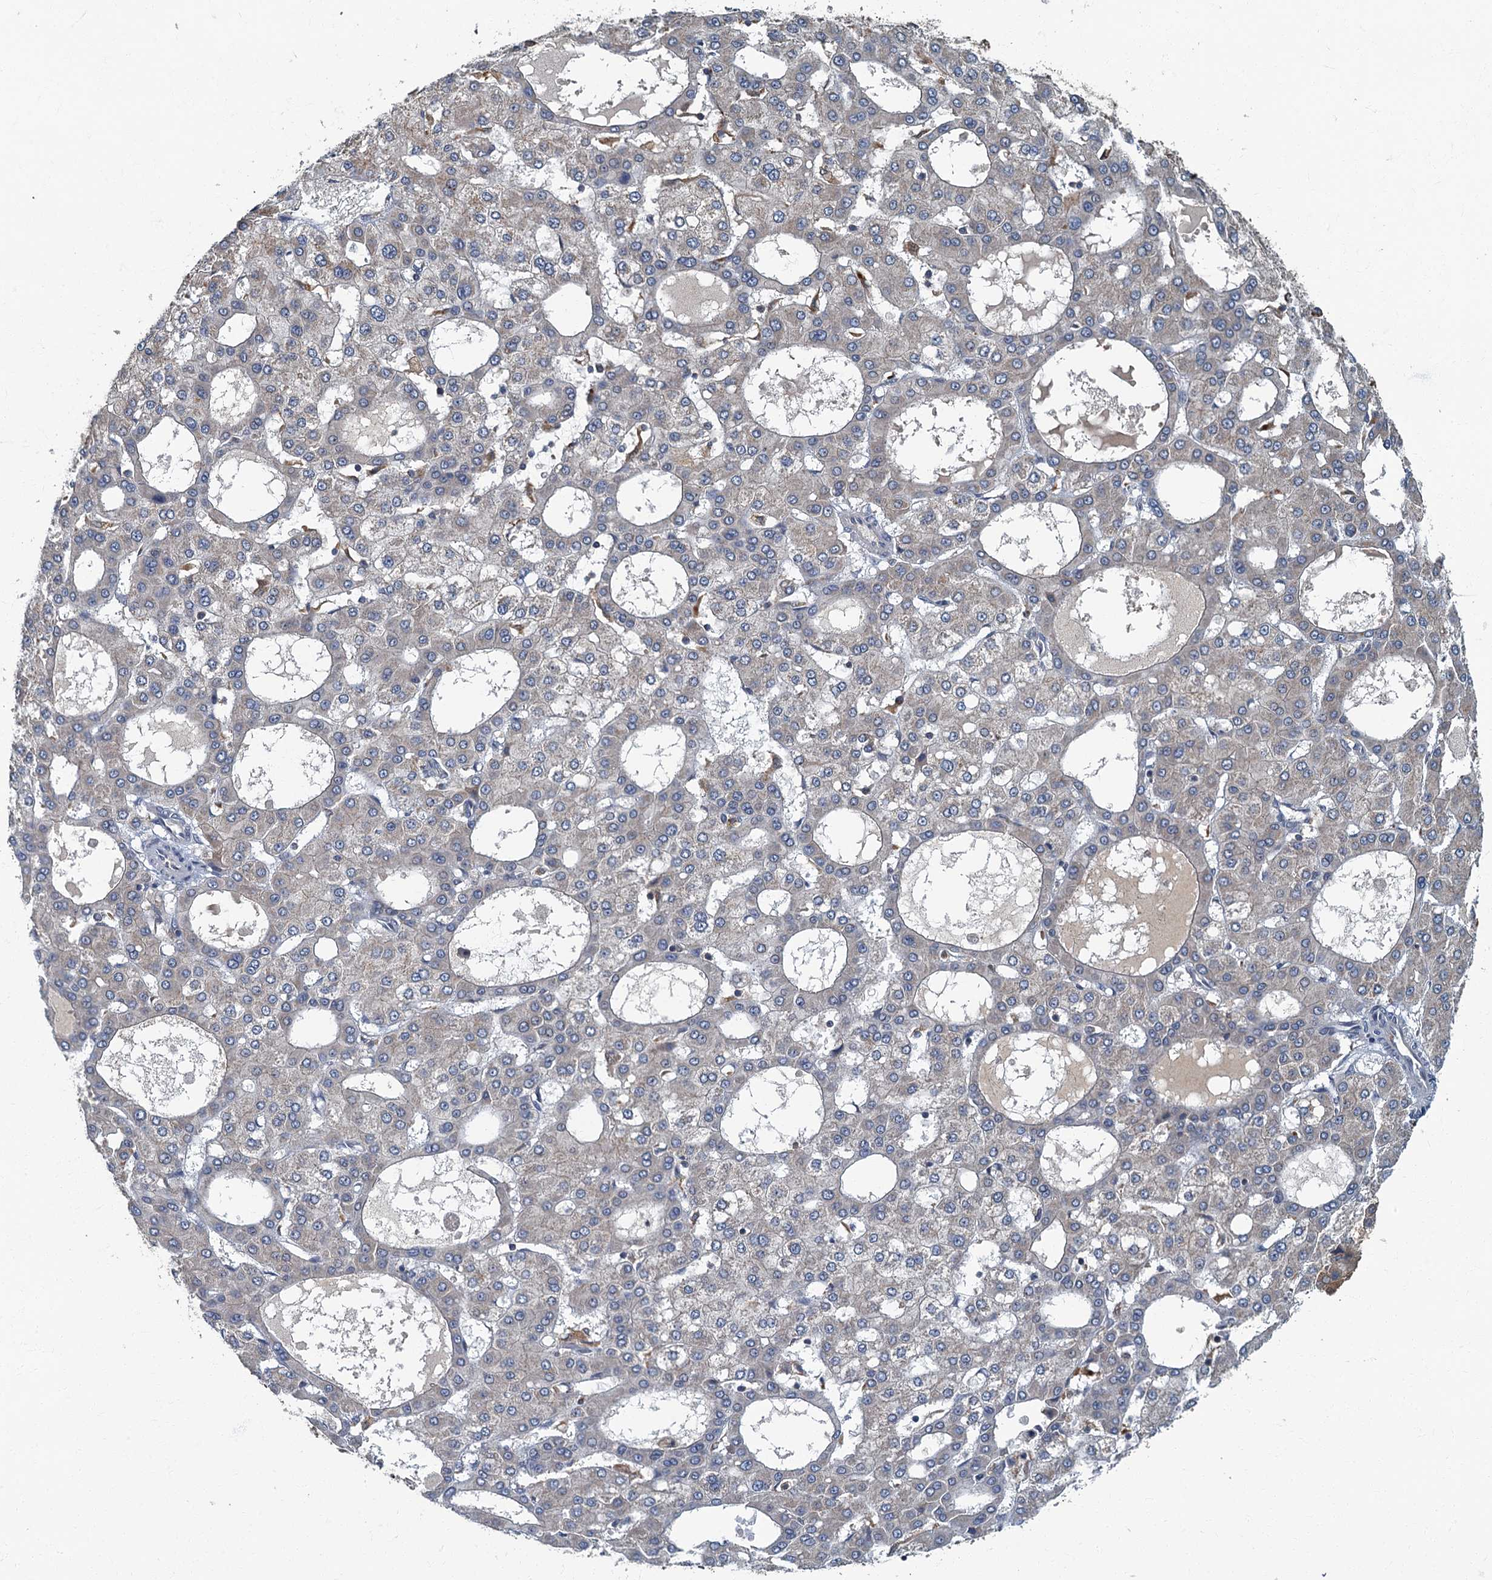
{"staining": {"intensity": "negative", "quantity": "none", "location": "none"}, "tissue": "liver cancer", "cell_type": "Tumor cells", "image_type": "cancer", "snomed": [{"axis": "morphology", "description": "Carcinoma, Hepatocellular, NOS"}, {"axis": "topography", "description": "Liver"}], "caption": "High power microscopy micrograph of an immunohistochemistry image of liver cancer, revealing no significant staining in tumor cells.", "gene": "WDCP", "patient": {"sex": "male", "age": 47}}